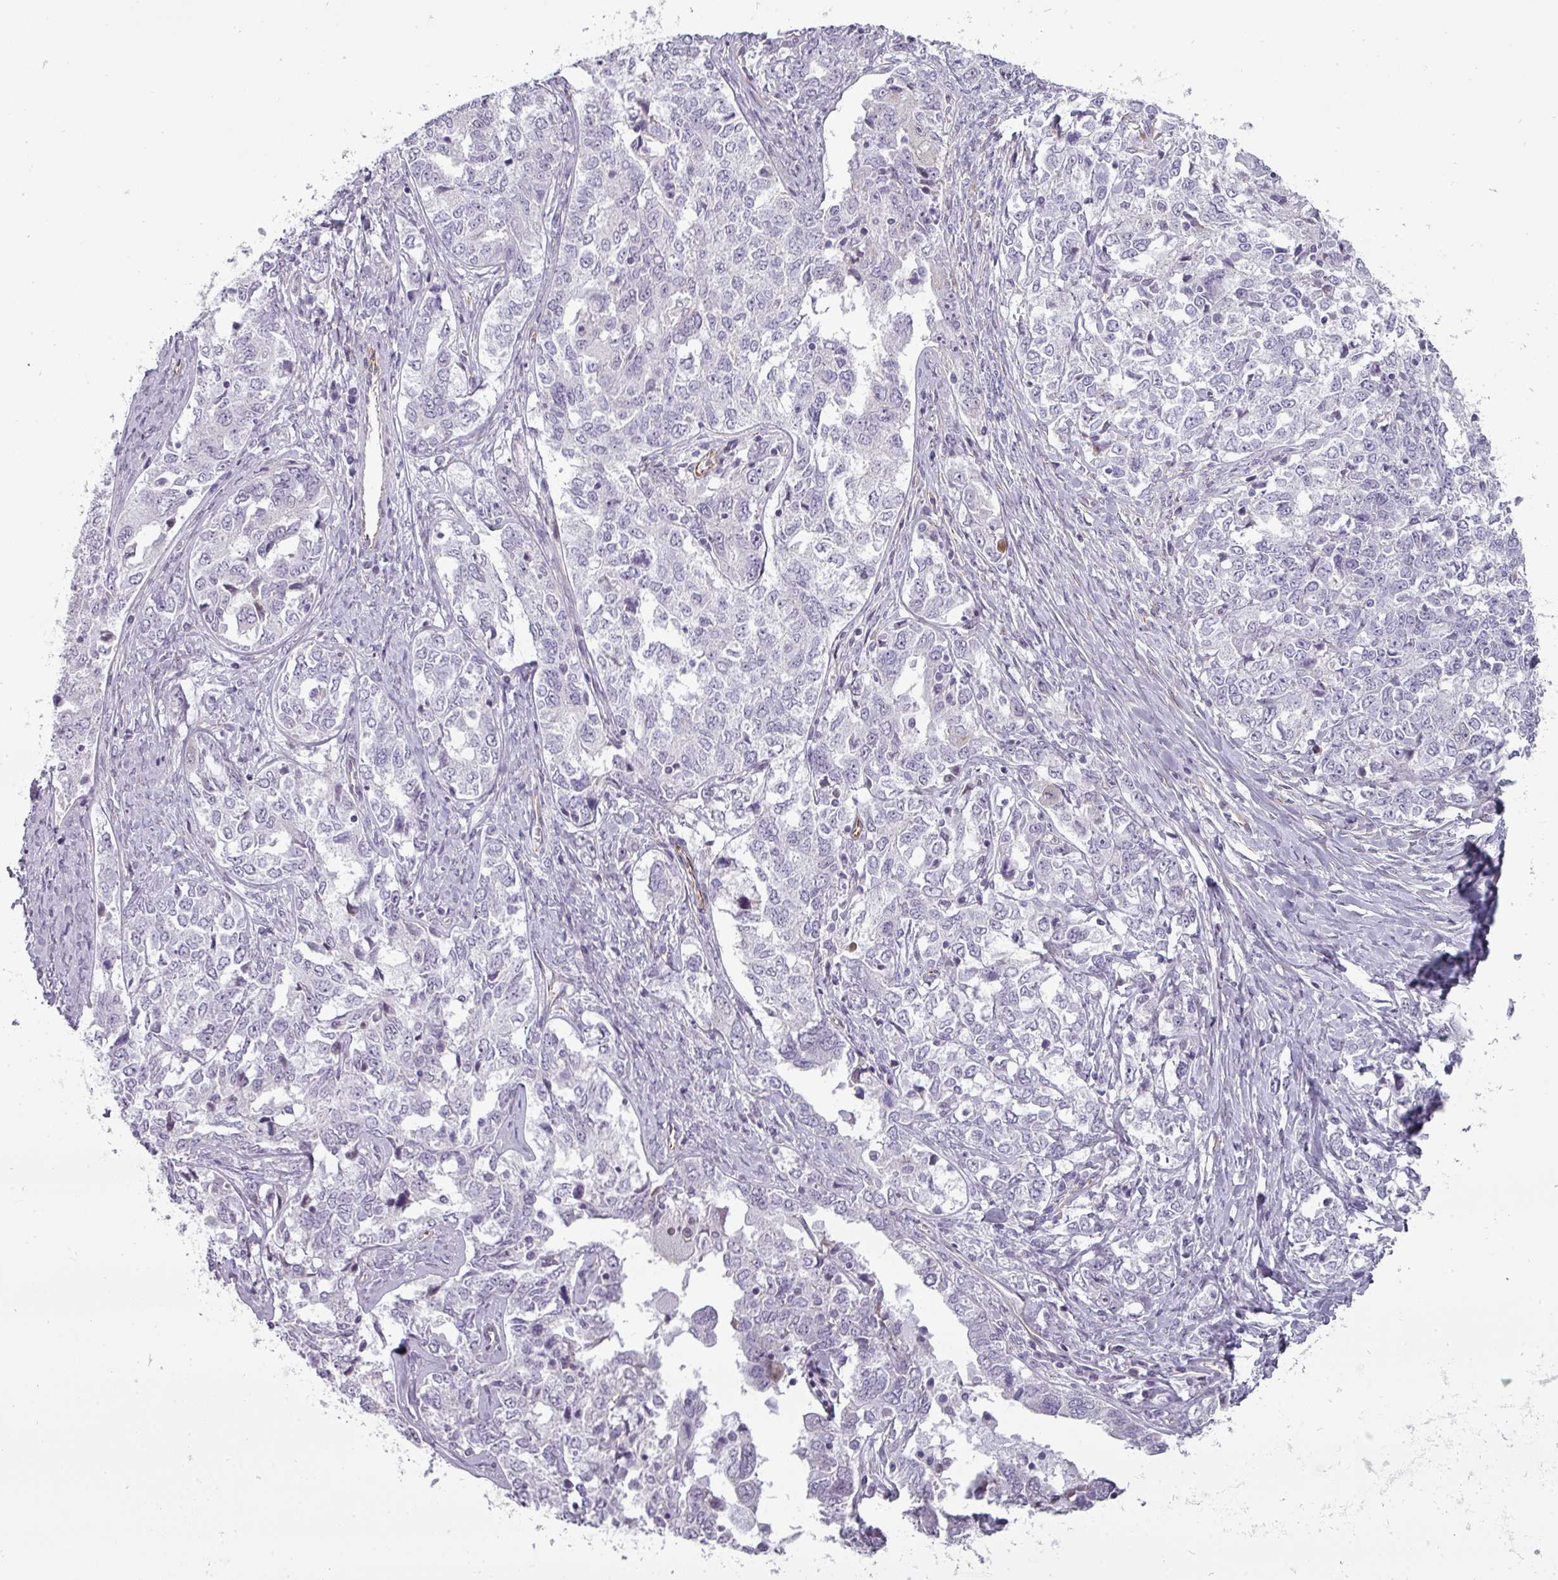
{"staining": {"intensity": "negative", "quantity": "none", "location": "none"}, "tissue": "ovarian cancer", "cell_type": "Tumor cells", "image_type": "cancer", "snomed": [{"axis": "morphology", "description": "Carcinoma, endometroid"}, {"axis": "topography", "description": "Ovary"}], "caption": "IHC photomicrograph of endometroid carcinoma (ovarian) stained for a protein (brown), which reveals no positivity in tumor cells. (Brightfield microscopy of DAB immunohistochemistry at high magnification).", "gene": "CHRDL1", "patient": {"sex": "female", "age": 62}}